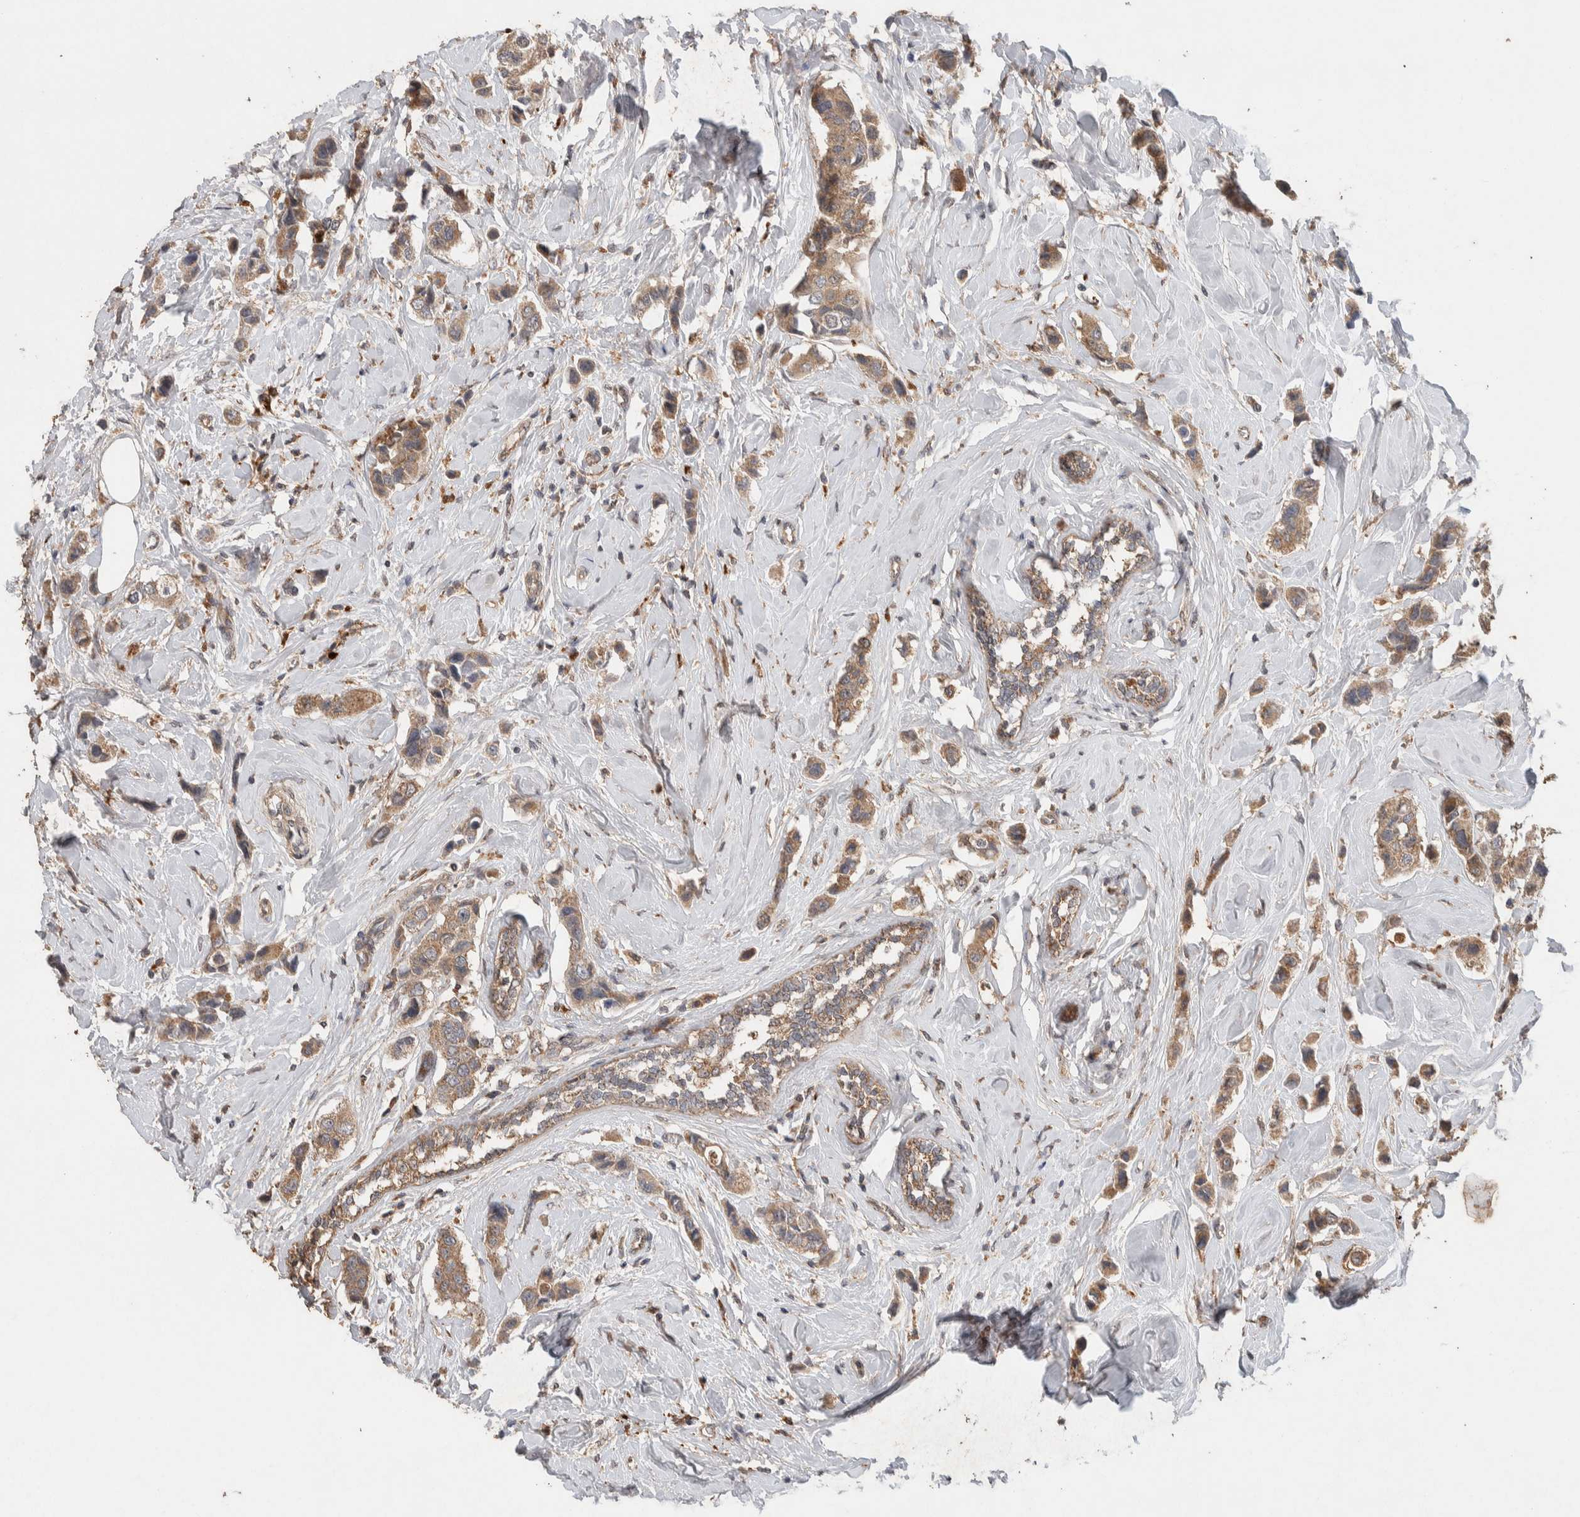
{"staining": {"intensity": "weak", "quantity": ">75%", "location": "cytoplasmic/membranous"}, "tissue": "breast cancer", "cell_type": "Tumor cells", "image_type": "cancer", "snomed": [{"axis": "morphology", "description": "Normal tissue, NOS"}, {"axis": "morphology", "description": "Duct carcinoma"}, {"axis": "topography", "description": "Breast"}], "caption": "Protein expression analysis of human breast cancer (invasive ductal carcinoma) reveals weak cytoplasmic/membranous expression in about >75% of tumor cells. Using DAB (brown) and hematoxylin (blue) stains, captured at high magnification using brightfield microscopy.", "gene": "KCNJ5", "patient": {"sex": "female", "age": 50}}